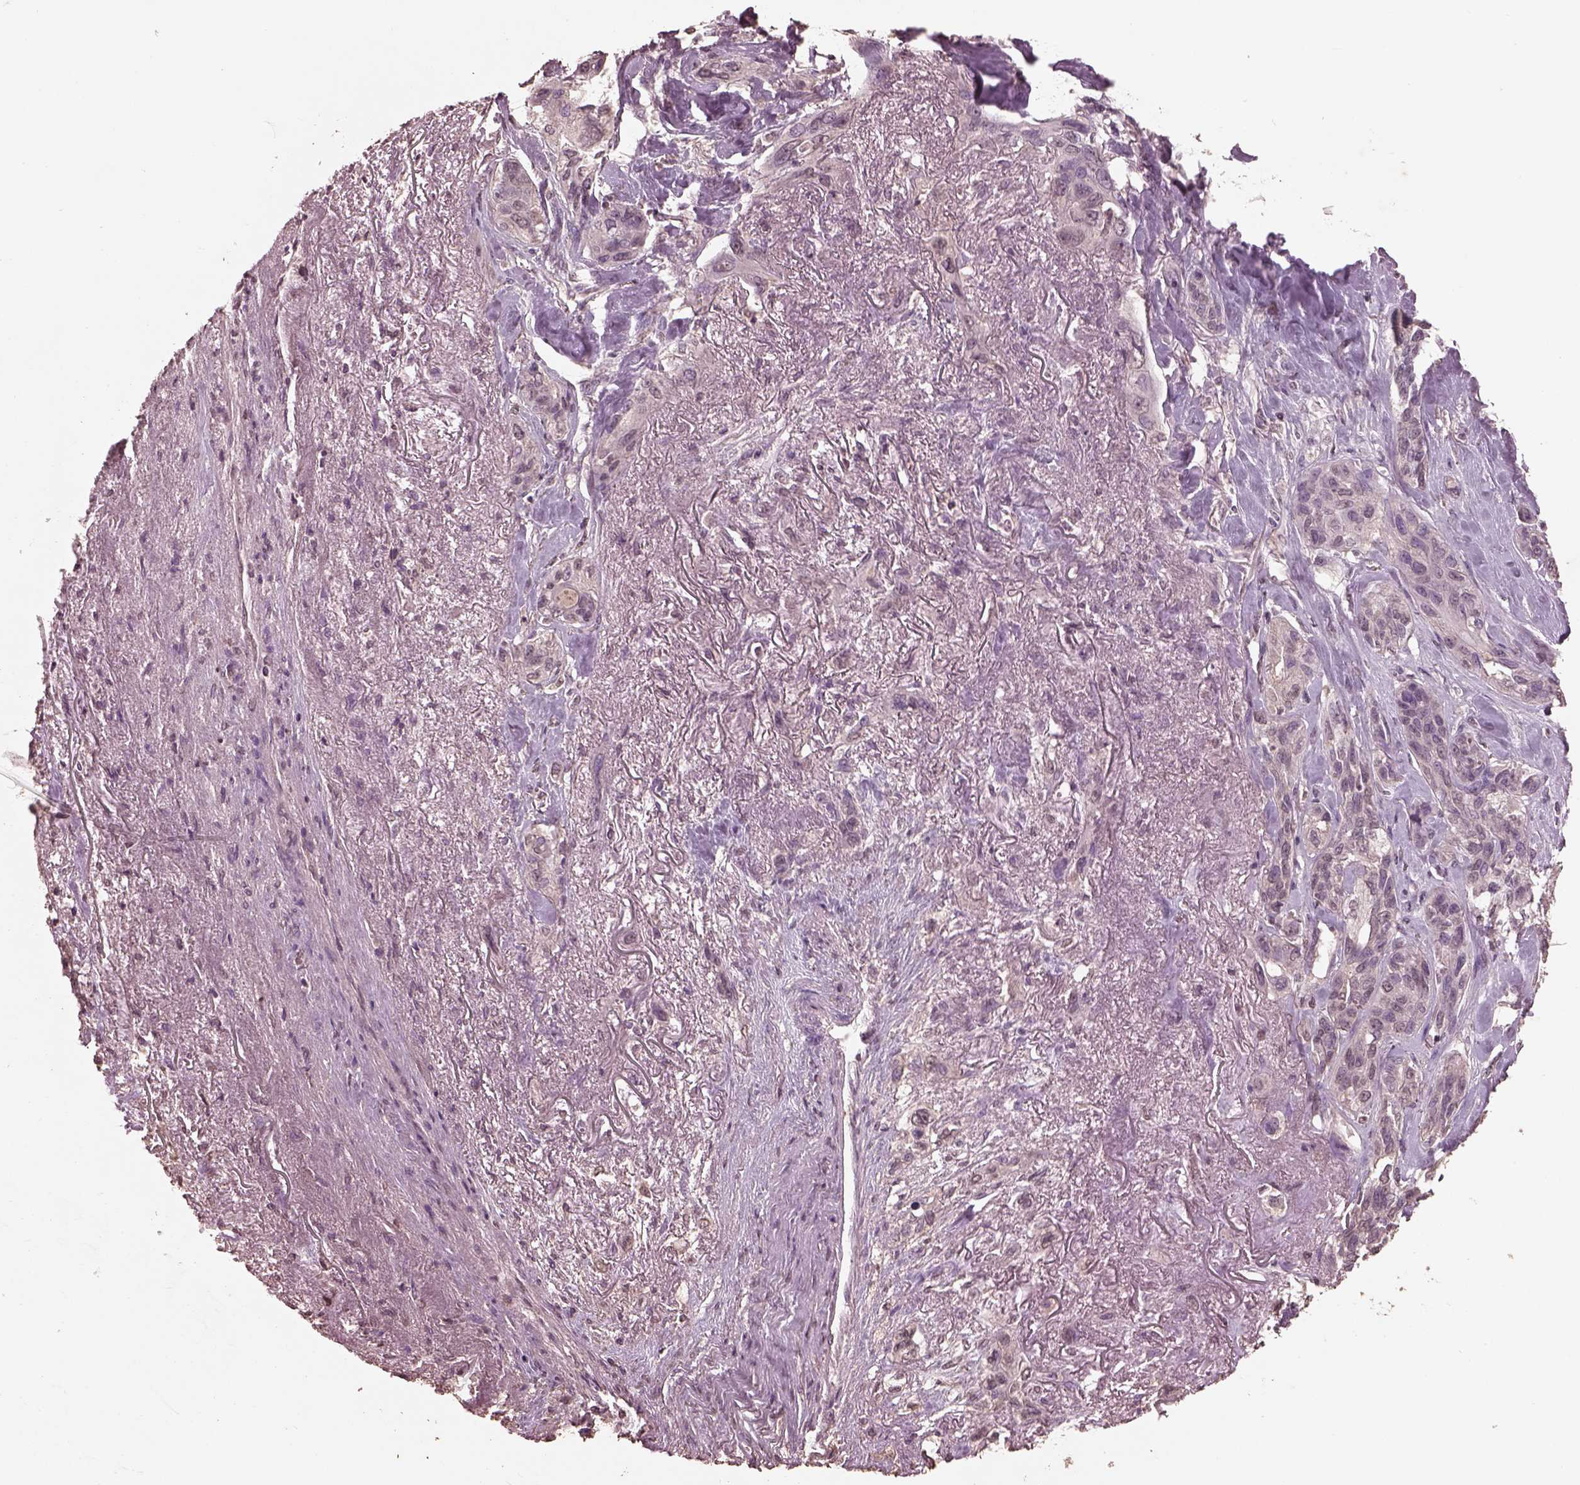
{"staining": {"intensity": "negative", "quantity": "none", "location": "none"}, "tissue": "lung cancer", "cell_type": "Tumor cells", "image_type": "cancer", "snomed": [{"axis": "morphology", "description": "Squamous cell carcinoma, NOS"}, {"axis": "topography", "description": "Lung"}], "caption": "An IHC photomicrograph of squamous cell carcinoma (lung) is shown. There is no staining in tumor cells of squamous cell carcinoma (lung).", "gene": "CPT1C", "patient": {"sex": "female", "age": 70}}